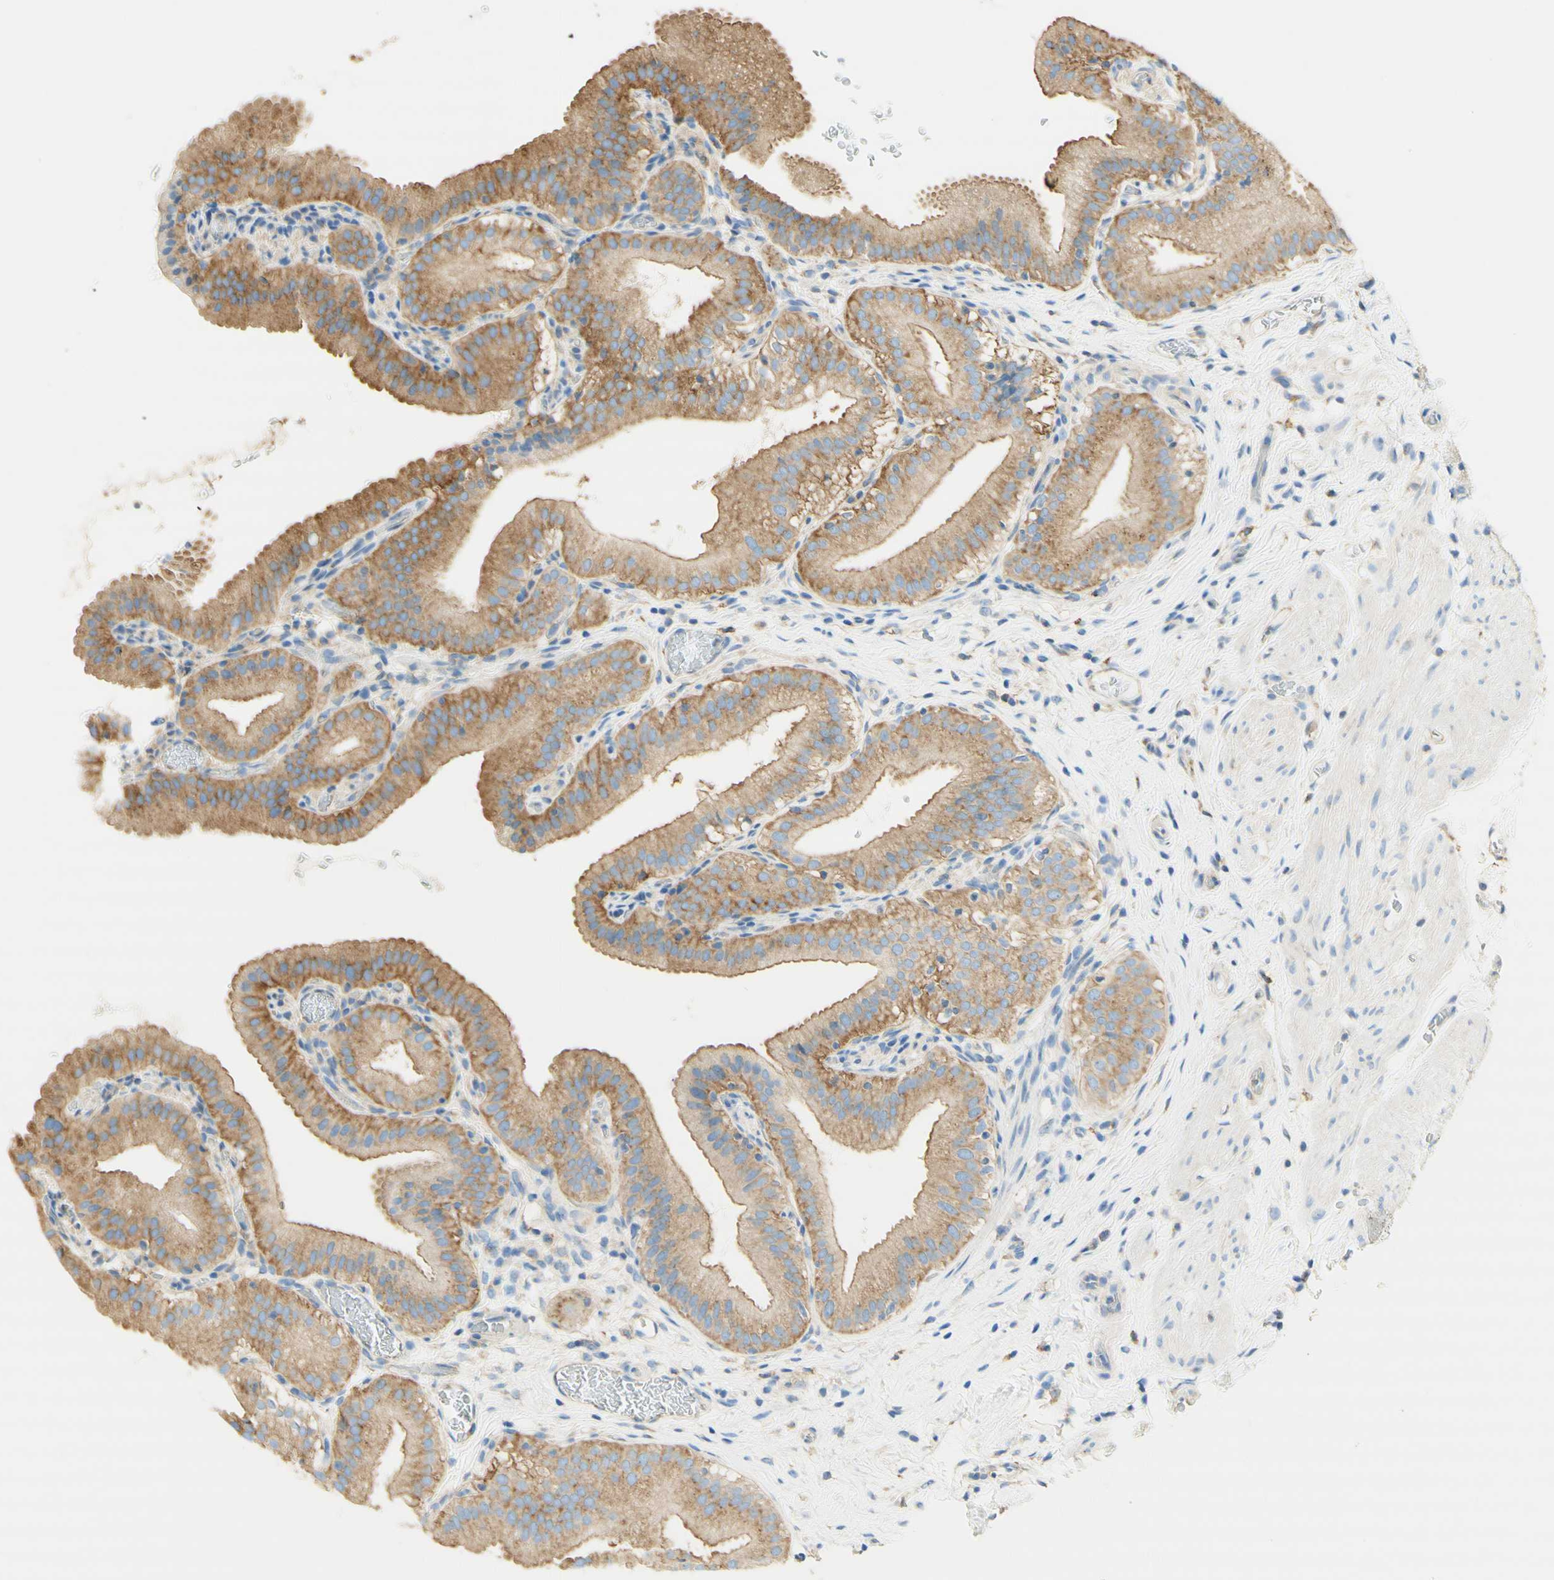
{"staining": {"intensity": "moderate", "quantity": ">75%", "location": "cytoplasmic/membranous"}, "tissue": "gallbladder", "cell_type": "Glandular cells", "image_type": "normal", "snomed": [{"axis": "morphology", "description": "Normal tissue, NOS"}, {"axis": "topography", "description": "Gallbladder"}], "caption": "Brown immunohistochemical staining in benign human gallbladder shows moderate cytoplasmic/membranous staining in approximately >75% of glandular cells. (Brightfield microscopy of DAB IHC at high magnification).", "gene": "CLTC", "patient": {"sex": "male", "age": 54}}